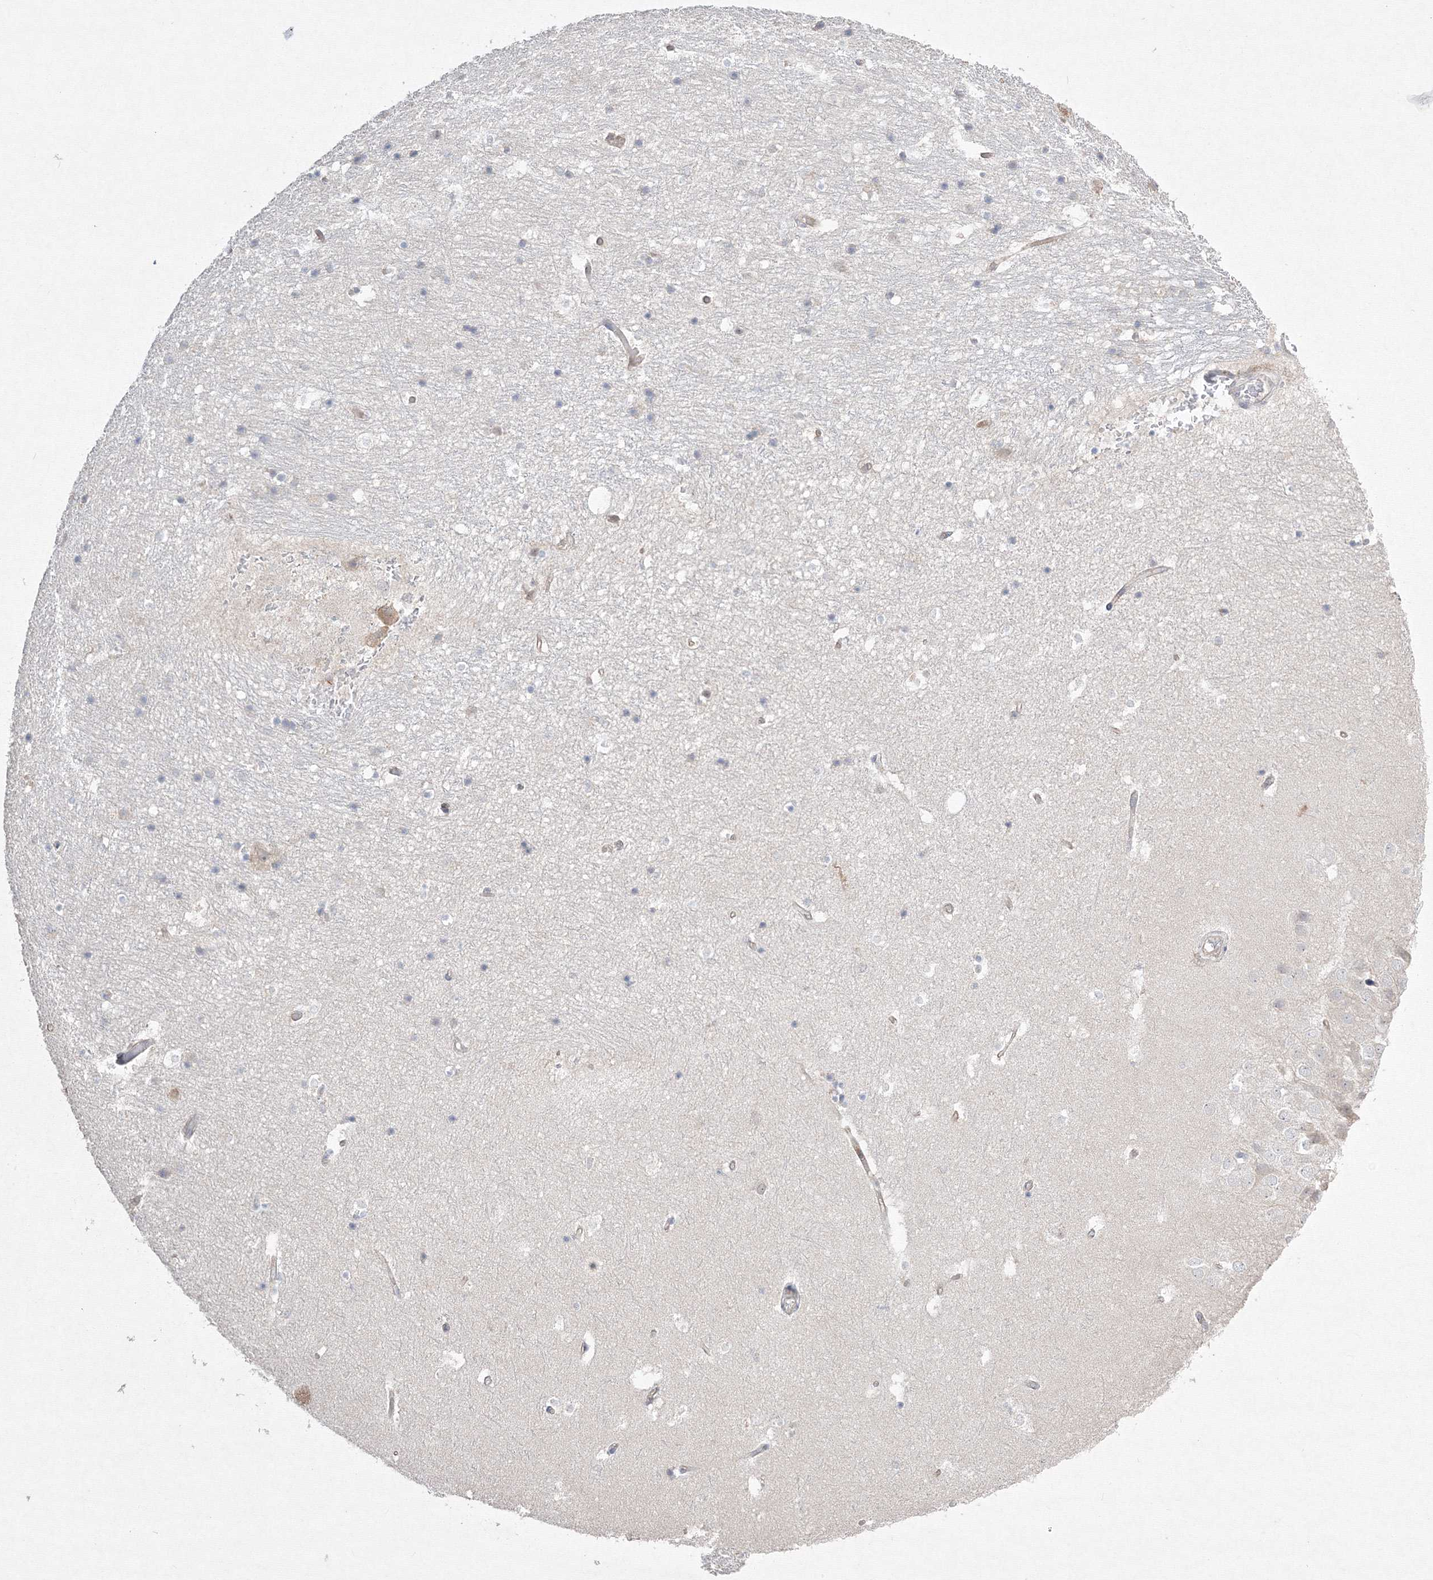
{"staining": {"intensity": "negative", "quantity": "none", "location": "none"}, "tissue": "hippocampus", "cell_type": "Glial cells", "image_type": "normal", "snomed": [{"axis": "morphology", "description": "Normal tissue, NOS"}, {"axis": "topography", "description": "Hippocampus"}], "caption": "DAB immunohistochemical staining of unremarkable hippocampus displays no significant staining in glial cells.", "gene": "FBXL8", "patient": {"sex": "female", "age": 52}}